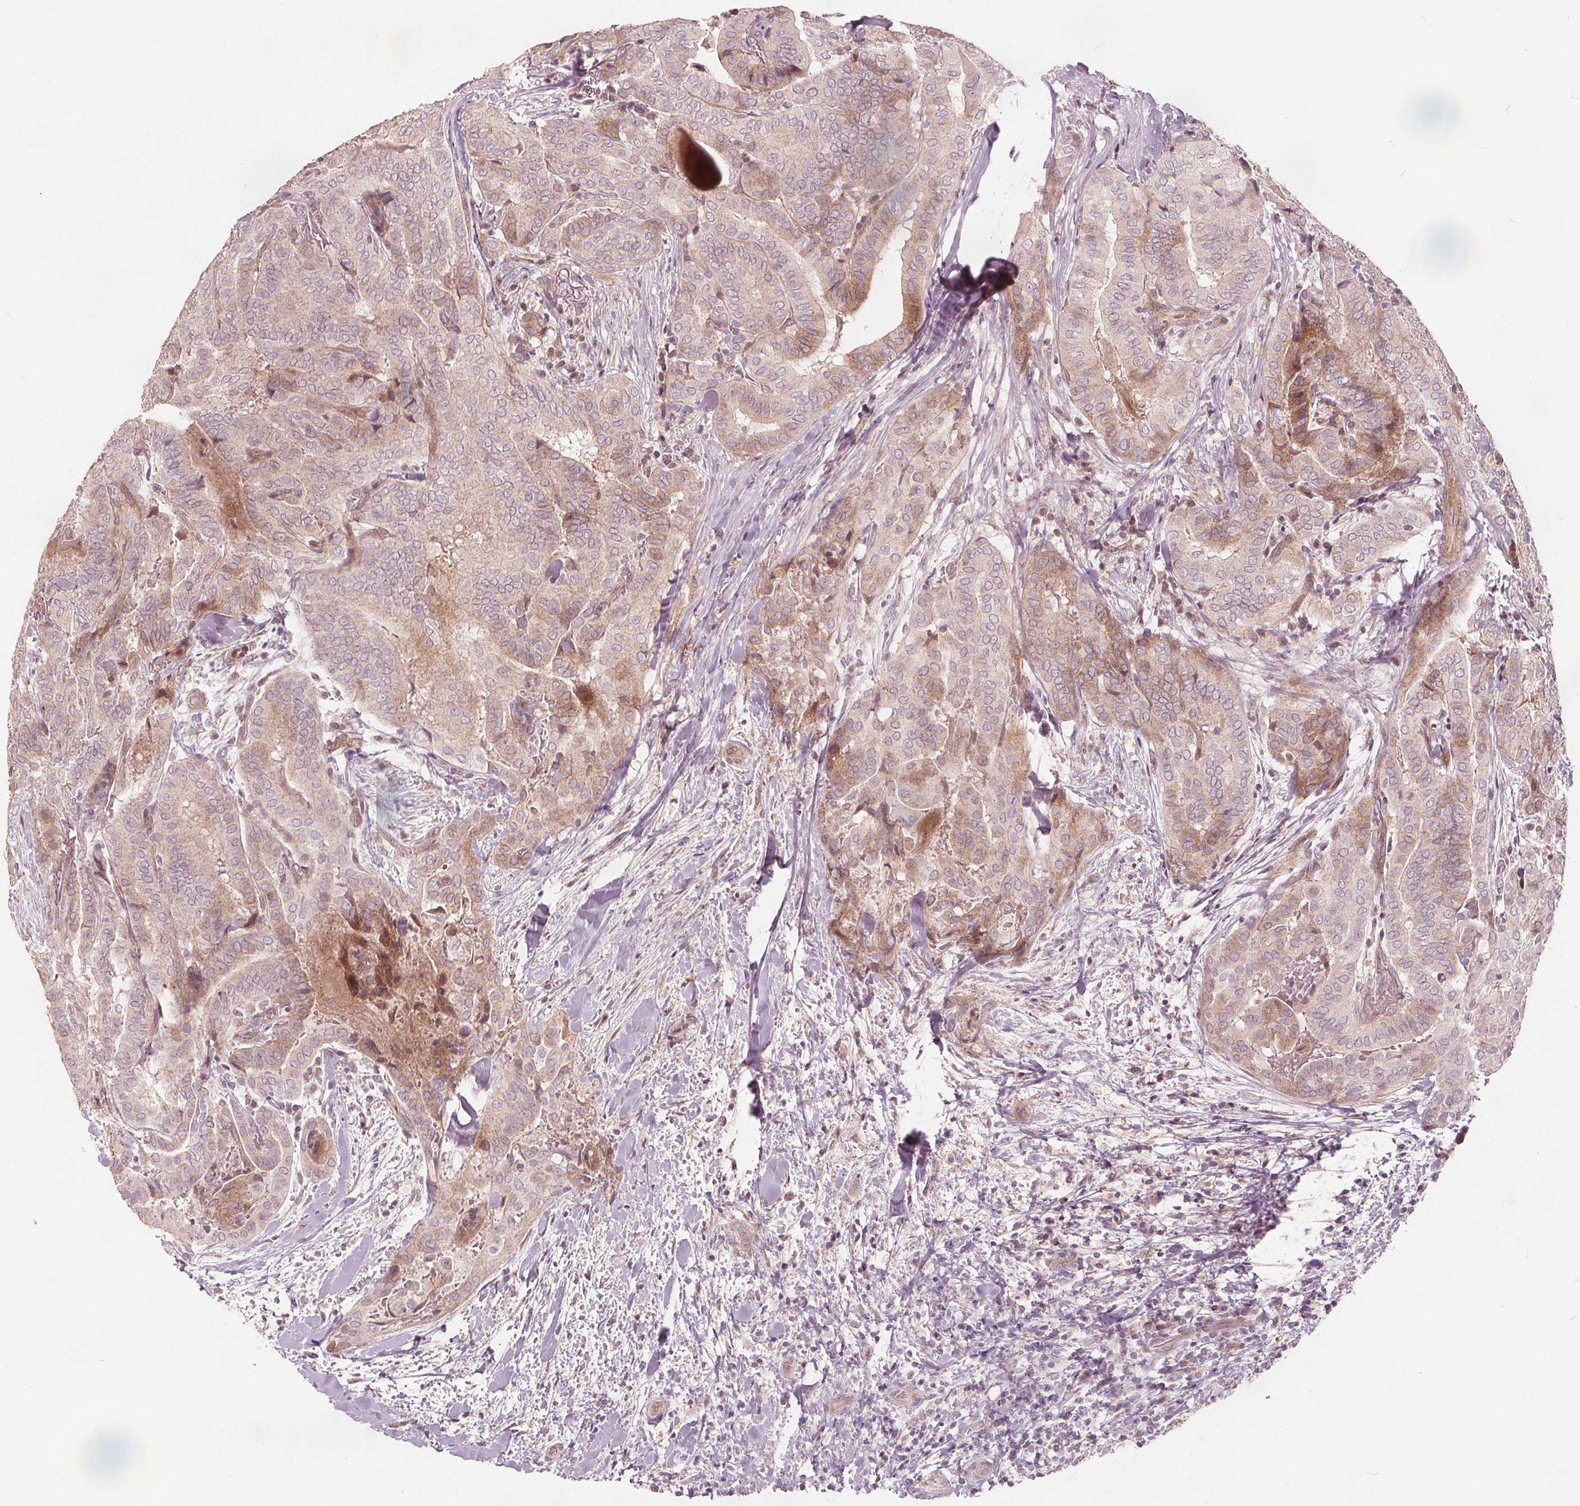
{"staining": {"intensity": "weak", "quantity": "25%-75%", "location": "cytoplasmic/membranous,nuclear"}, "tissue": "thyroid cancer", "cell_type": "Tumor cells", "image_type": "cancer", "snomed": [{"axis": "morphology", "description": "Papillary adenocarcinoma, NOS"}, {"axis": "topography", "description": "Thyroid gland"}], "caption": "Immunohistochemistry (IHC) image of neoplastic tissue: human thyroid papillary adenocarcinoma stained using IHC reveals low levels of weak protein expression localized specifically in the cytoplasmic/membranous and nuclear of tumor cells, appearing as a cytoplasmic/membranous and nuclear brown color.", "gene": "PTPRT", "patient": {"sex": "female", "age": 61}}